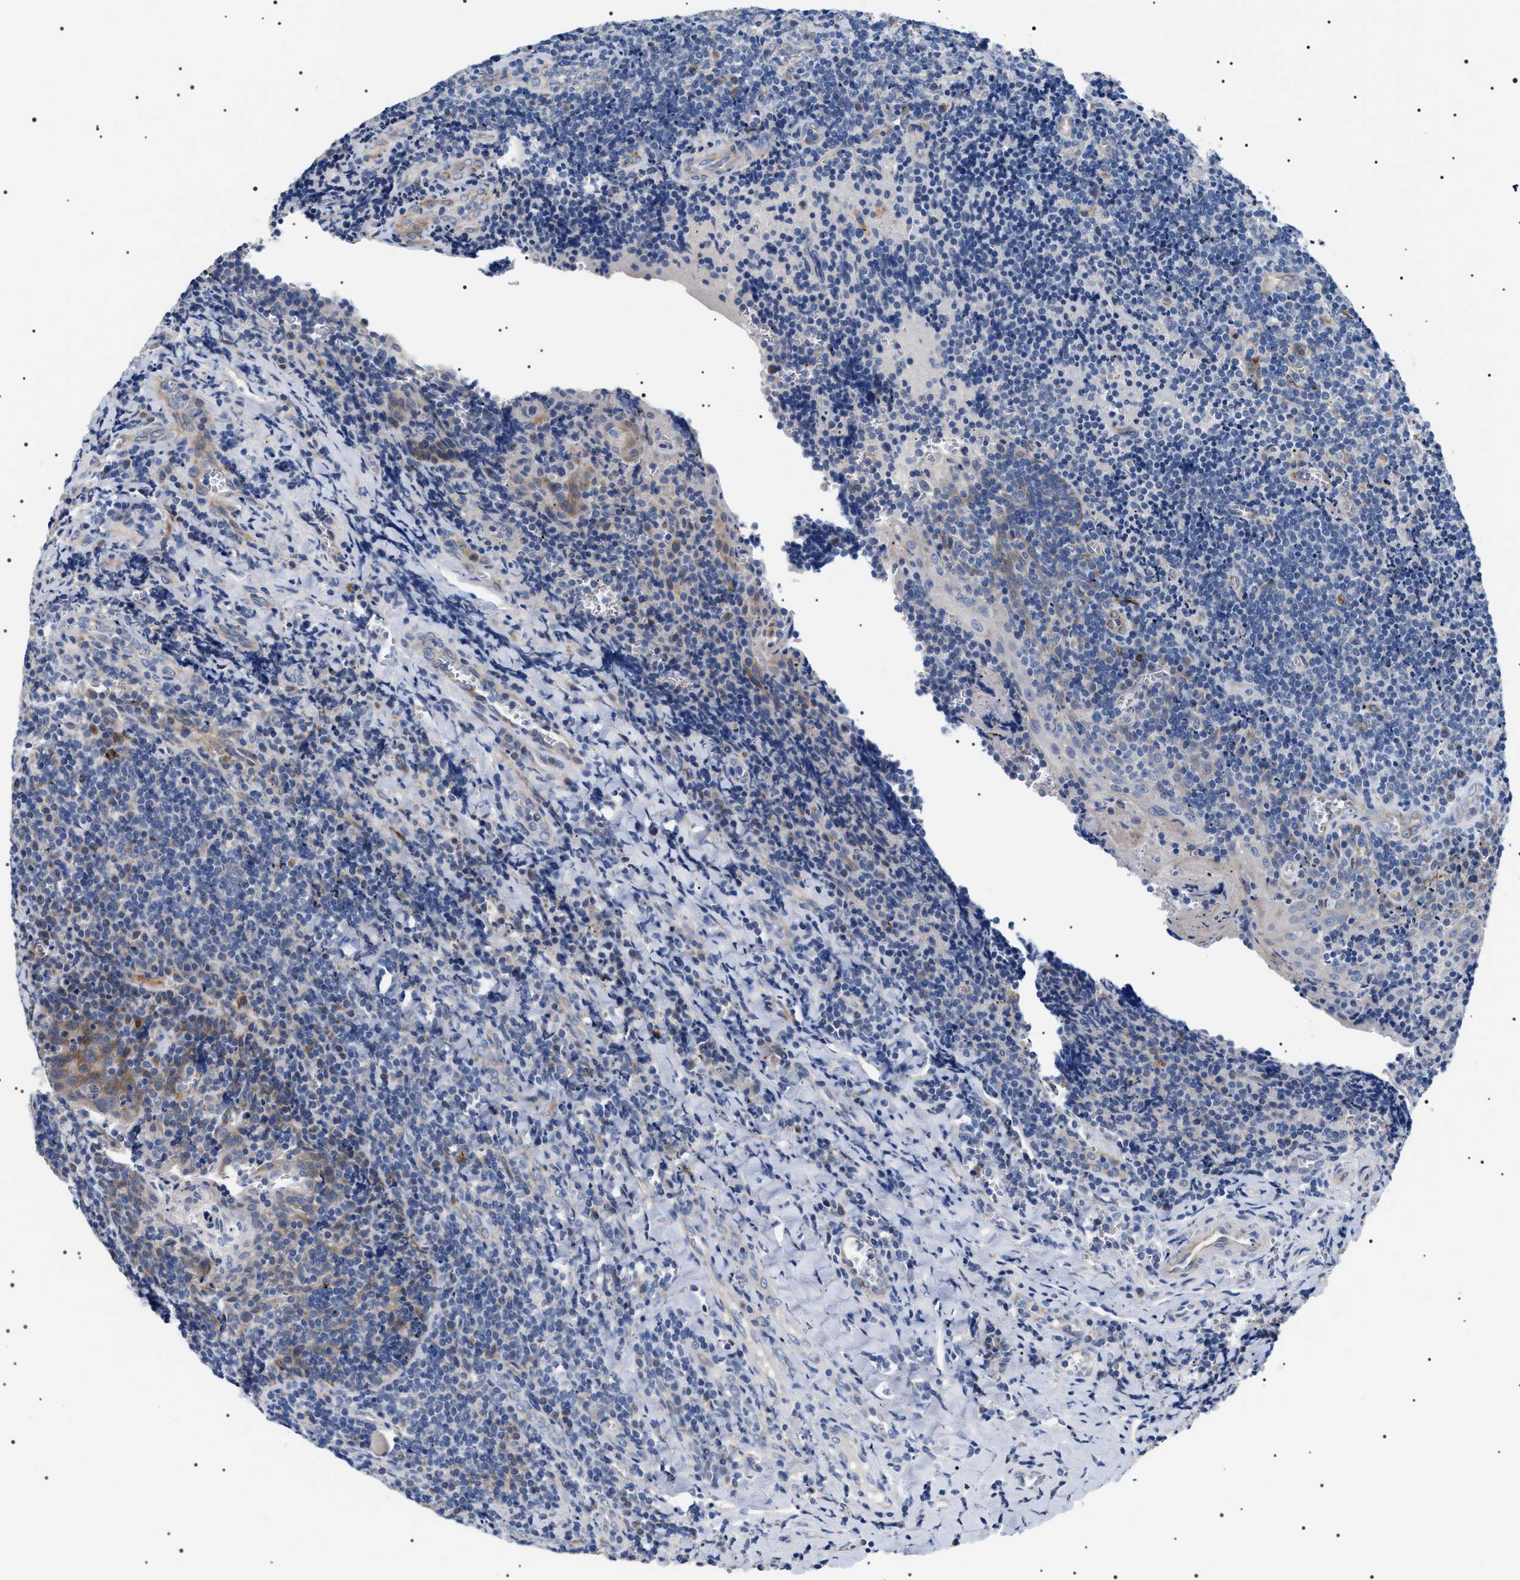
{"staining": {"intensity": "negative", "quantity": "none", "location": "none"}, "tissue": "tonsil", "cell_type": "Germinal center cells", "image_type": "normal", "snomed": [{"axis": "morphology", "description": "Normal tissue, NOS"}, {"axis": "morphology", "description": "Inflammation, NOS"}, {"axis": "topography", "description": "Tonsil"}], "caption": "There is no significant staining in germinal center cells of tonsil. (DAB immunohistochemistry (IHC) visualized using brightfield microscopy, high magnification).", "gene": "TMEM222", "patient": {"sex": "female", "age": 31}}